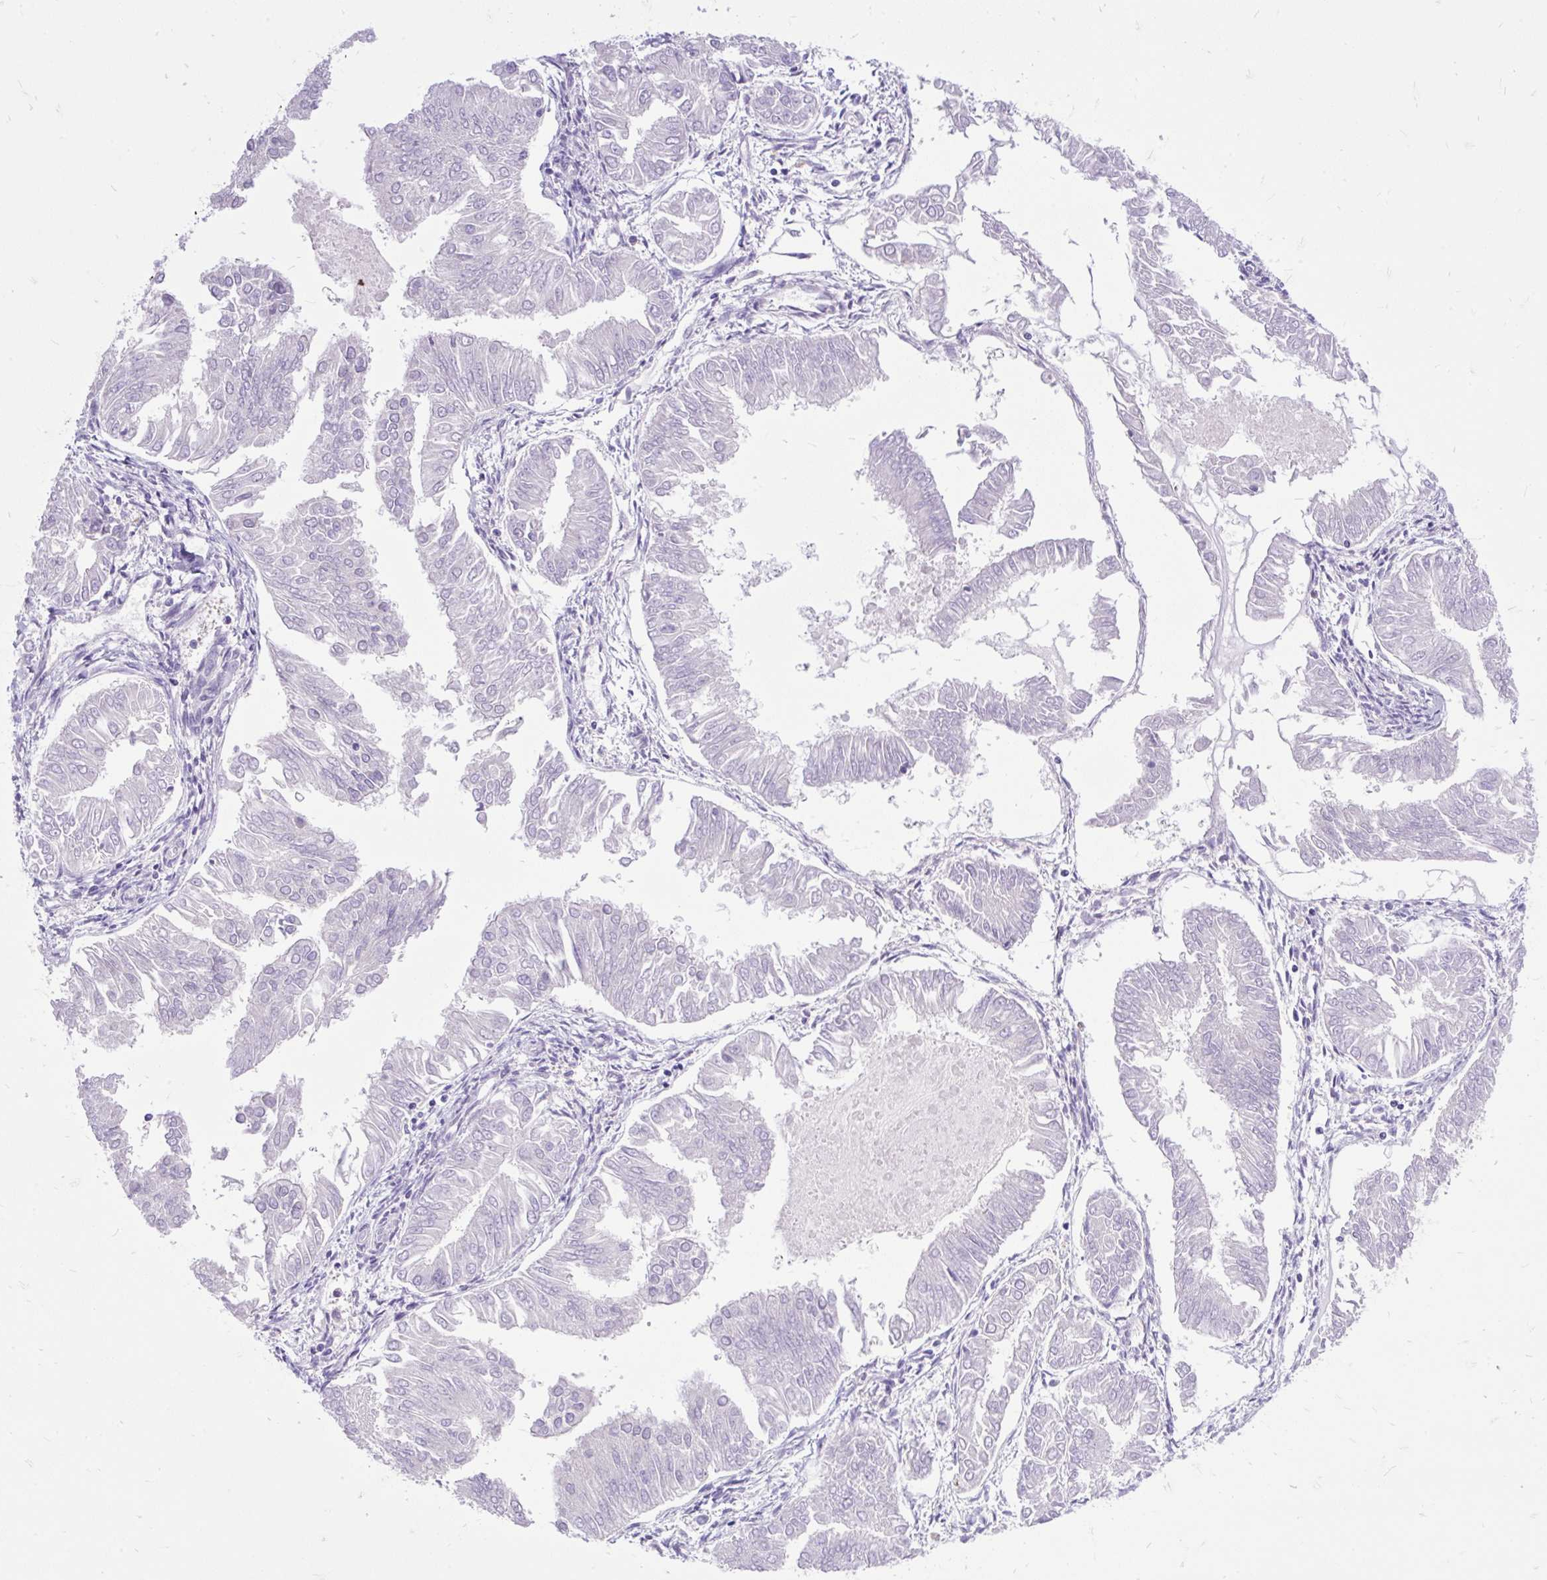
{"staining": {"intensity": "negative", "quantity": "none", "location": "none"}, "tissue": "endometrial cancer", "cell_type": "Tumor cells", "image_type": "cancer", "snomed": [{"axis": "morphology", "description": "Adenocarcinoma, NOS"}, {"axis": "topography", "description": "Endometrium"}], "caption": "Immunohistochemistry (IHC) micrograph of neoplastic tissue: human adenocarcinoma (endometrial) stained with DAB (3,3'-diaminobenzidine) shows no significant protein staining in tumor cells.", "gene": "TRIM17", "patient": {"sex": "female", "age": 53}}